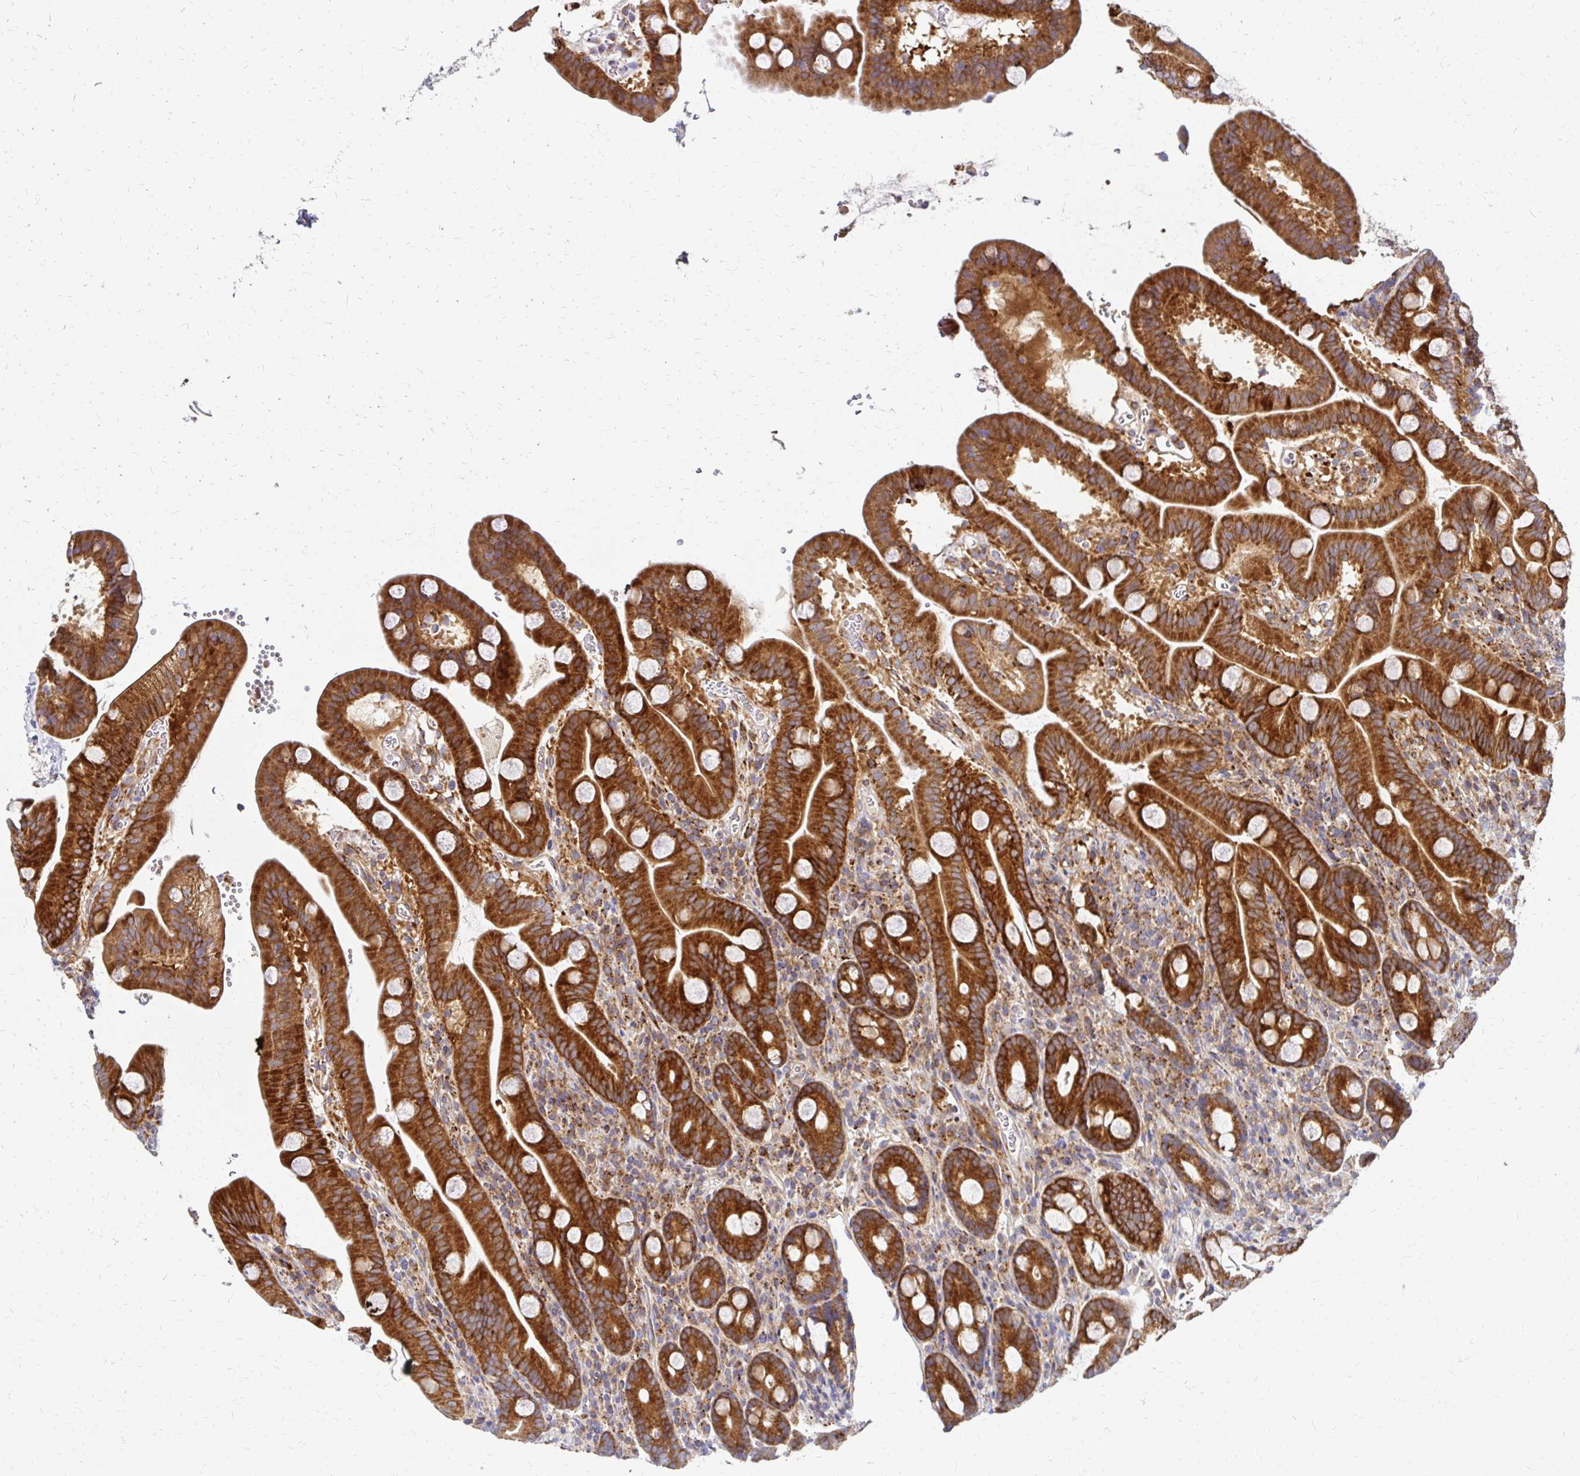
{"staining": {"intensity": "strong", "quantity": ">75%", "location": "cytoplasmic/membranous"}, "tissue": "duodenum", "cell_type": "Glandular cells", "image_type": "normal", "snomed": [{"axis": "morphology", "description": "Normal tissue, NOS"}, {"axis": "topography", "description": "Duodenum"}], "caption": "Glandular cells reveal strong cytoplasmic/membranous positivity in approximately >75% of cells in benign duodenum.", "gene": "IDUA", "patient": {"sex": "male", "age": 59}}